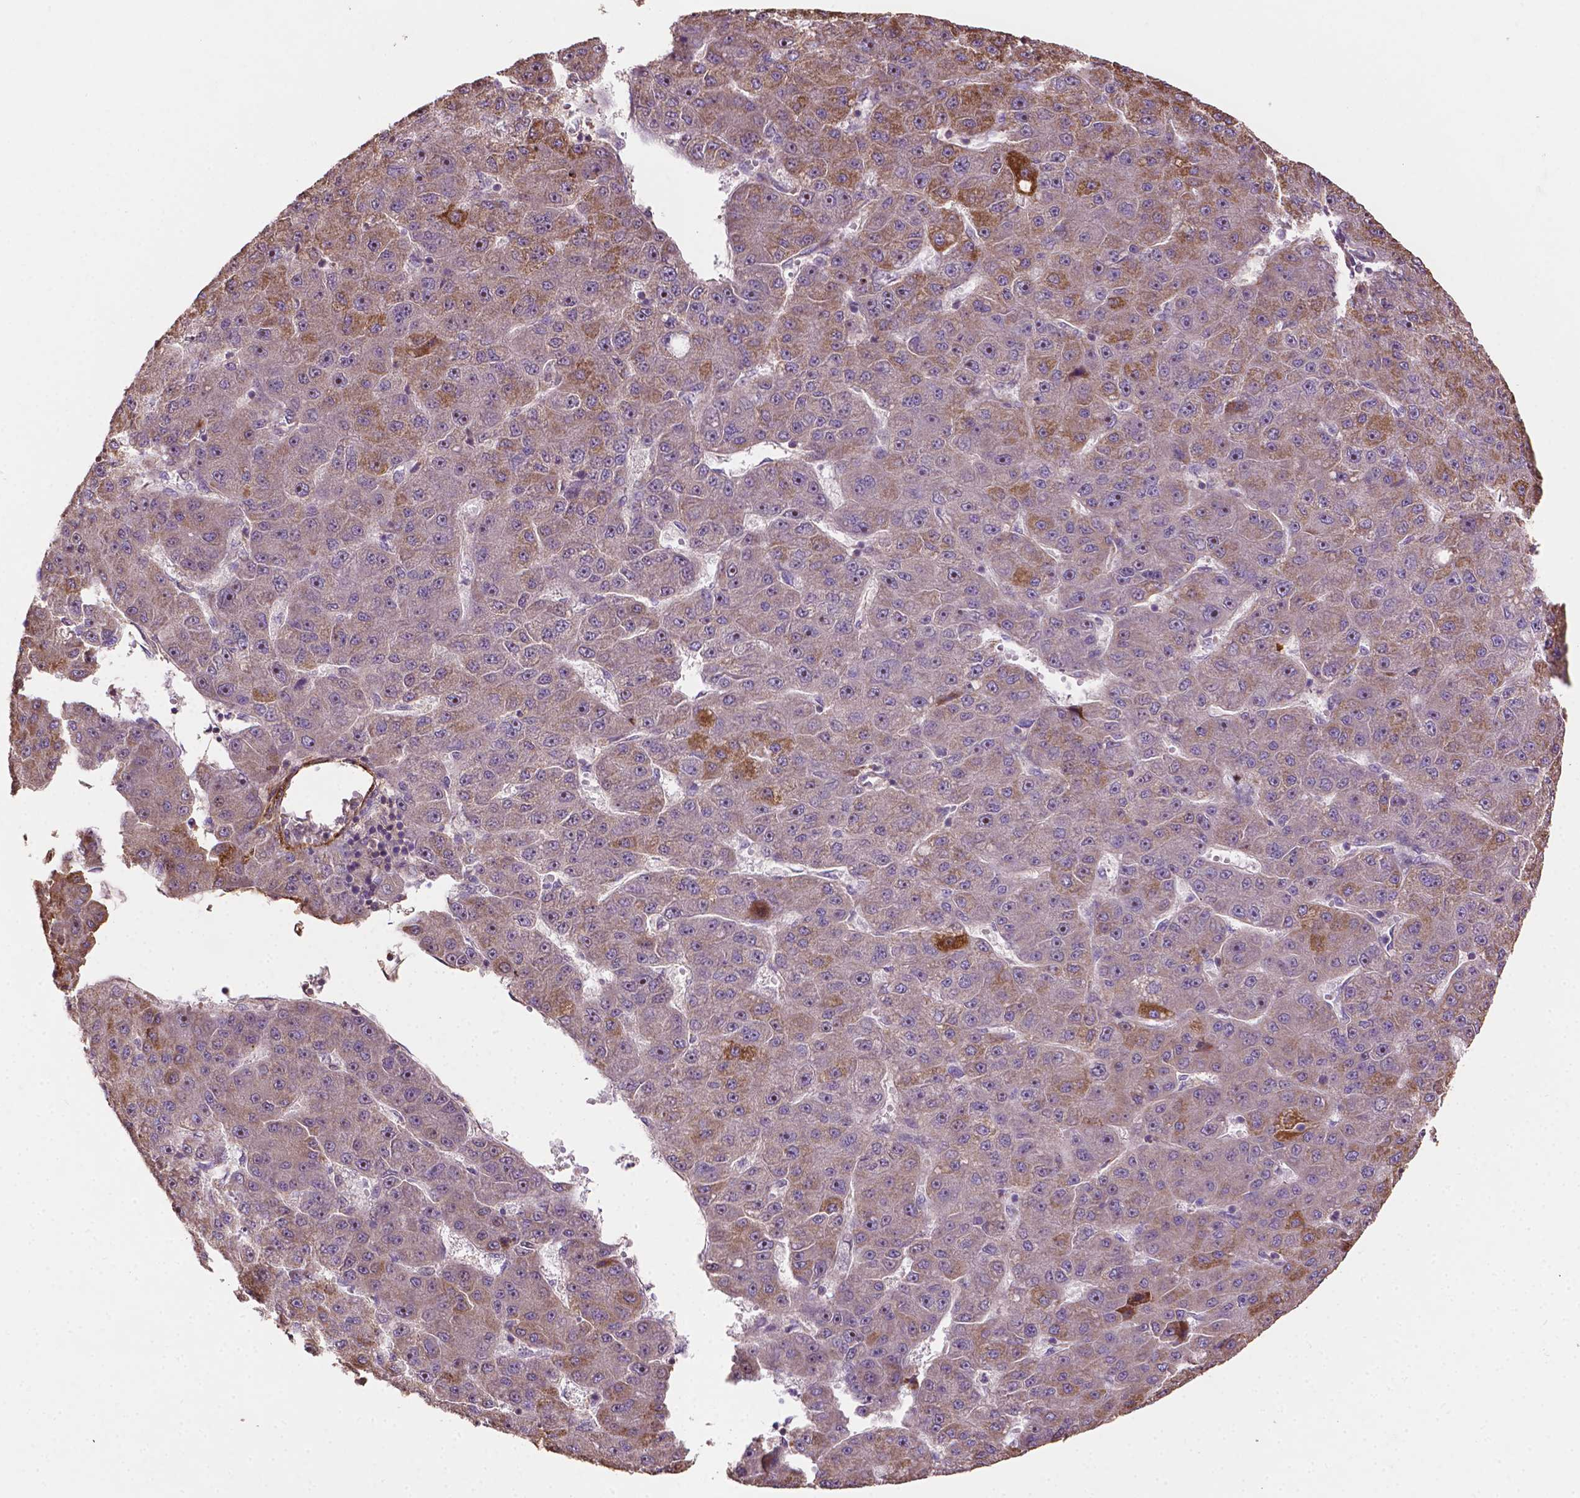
{"staining": {"intensity": "moderate", "quantity": "<25%", "location": "cytoplasmic/membranous"}, "tissue": "liver cancer", "cell_type": "Tumor cells", "image_type": "cancer", "snomed": [{"axis": "morphology", "description": "Carcinoma, Hepatocellular, NOS"}, {"axis": "topography", "description": "Liver"}], "caption": "Tumor cells show low levels of moderate cytoplasmic/membranous staining in approximately <25% of cells in liver cancer.", "gene": "LRR1", "patient": {"sex": "male", "age": 67}}